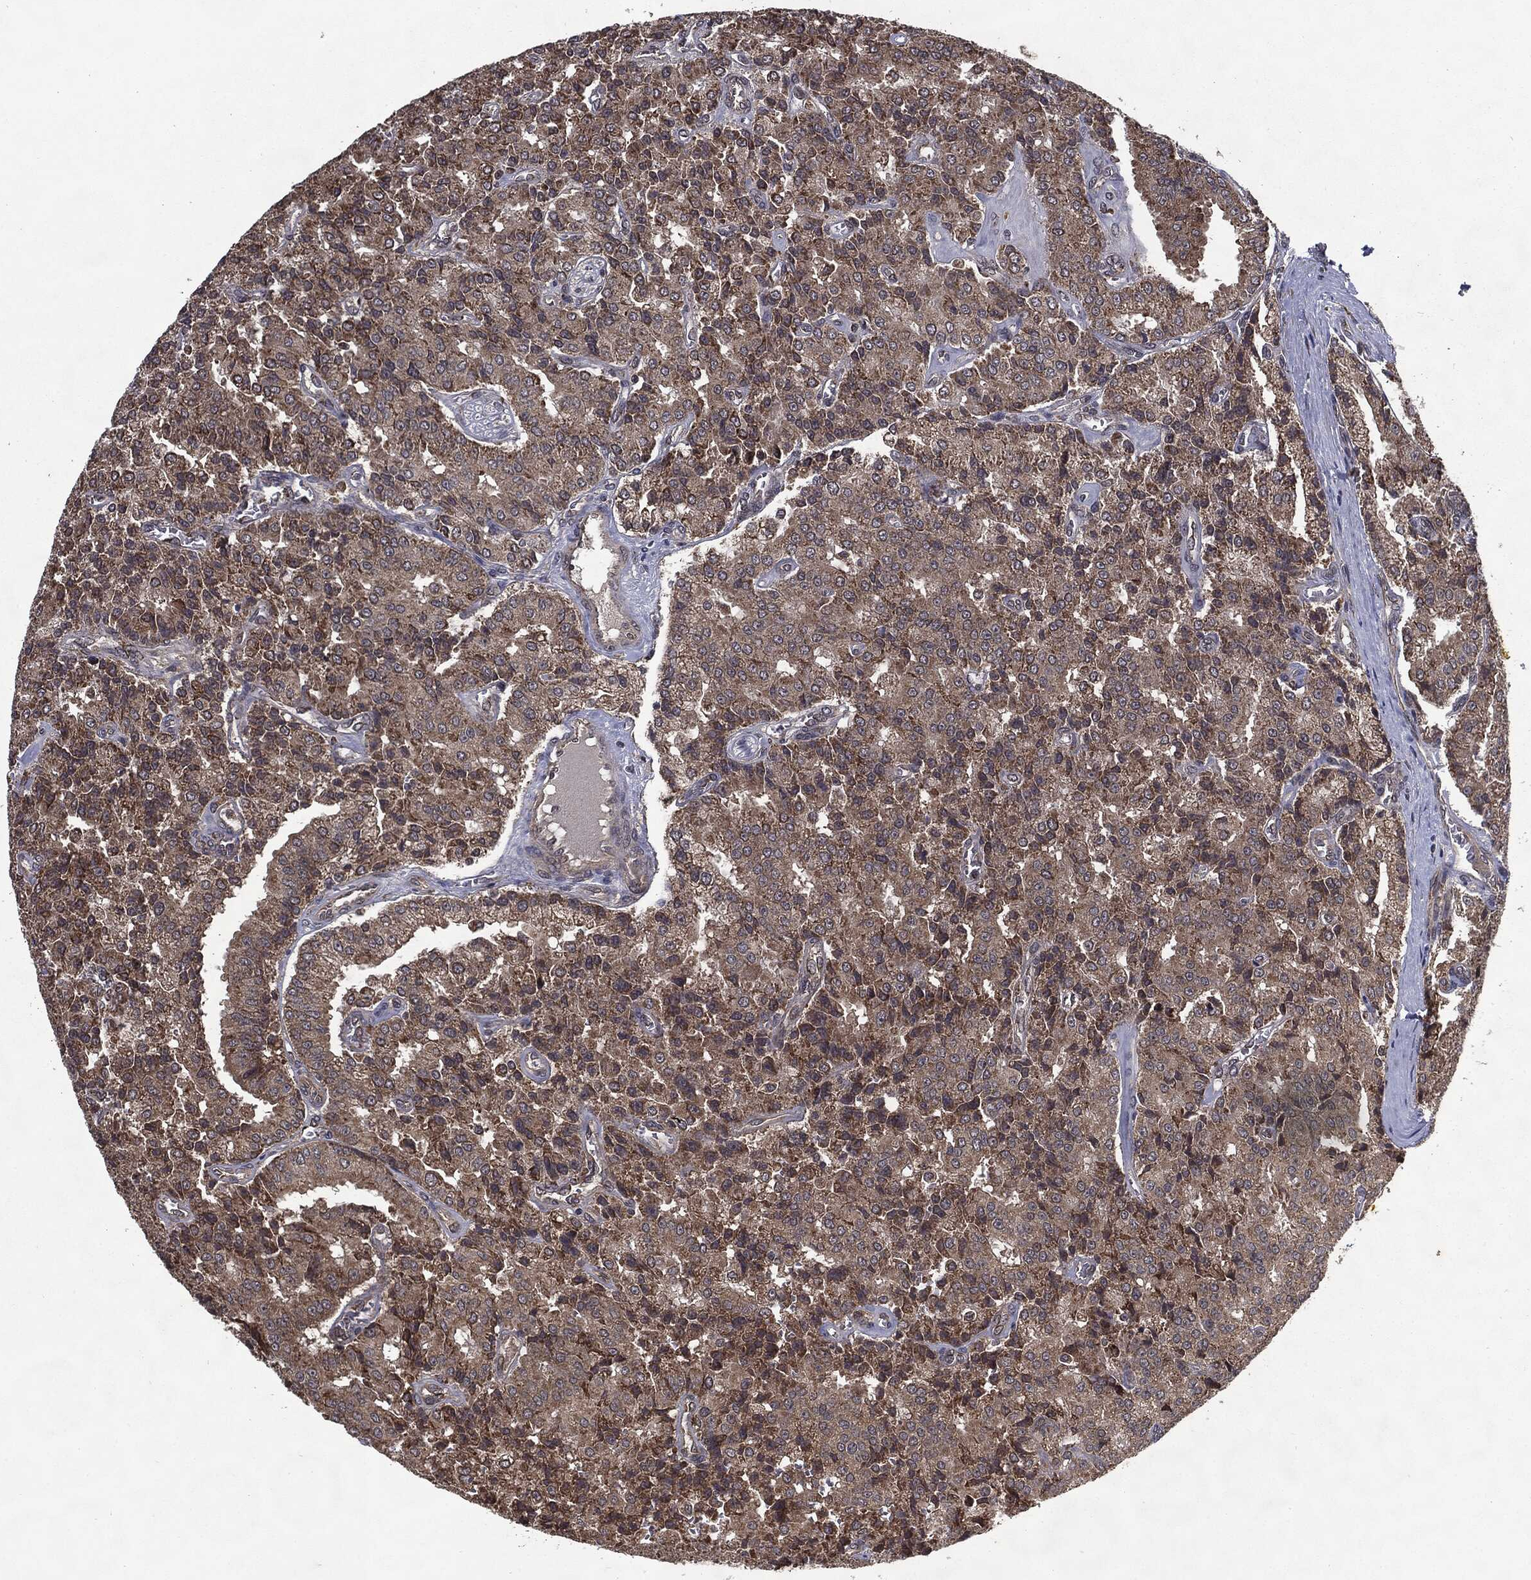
{"staining": {"intensity": "moderate", "quantity": "25%-75%", "location": "cytoplasmic/membranous"}, "tissue": "prostate cancer", "cell_type": "Tumor cells", "image_type": "cancer", "snomed": [{"axis": "morphology", "description": "Adenocarcinoma, NOS"}, {"axis": "topography", "description": "Prostate and seminal vesicle, NOS"}, {"axis": "topography", "description": "Prostate"}], "caption": "The photomicrograph reveals staining of prostate cancer (adenocarcinoma), revealing moderate cytoplasmic/membranous protein expression (brown color) within tumor cells.", "gene": "HDAC5", "patient": {"sex": "male", "age": 67}}